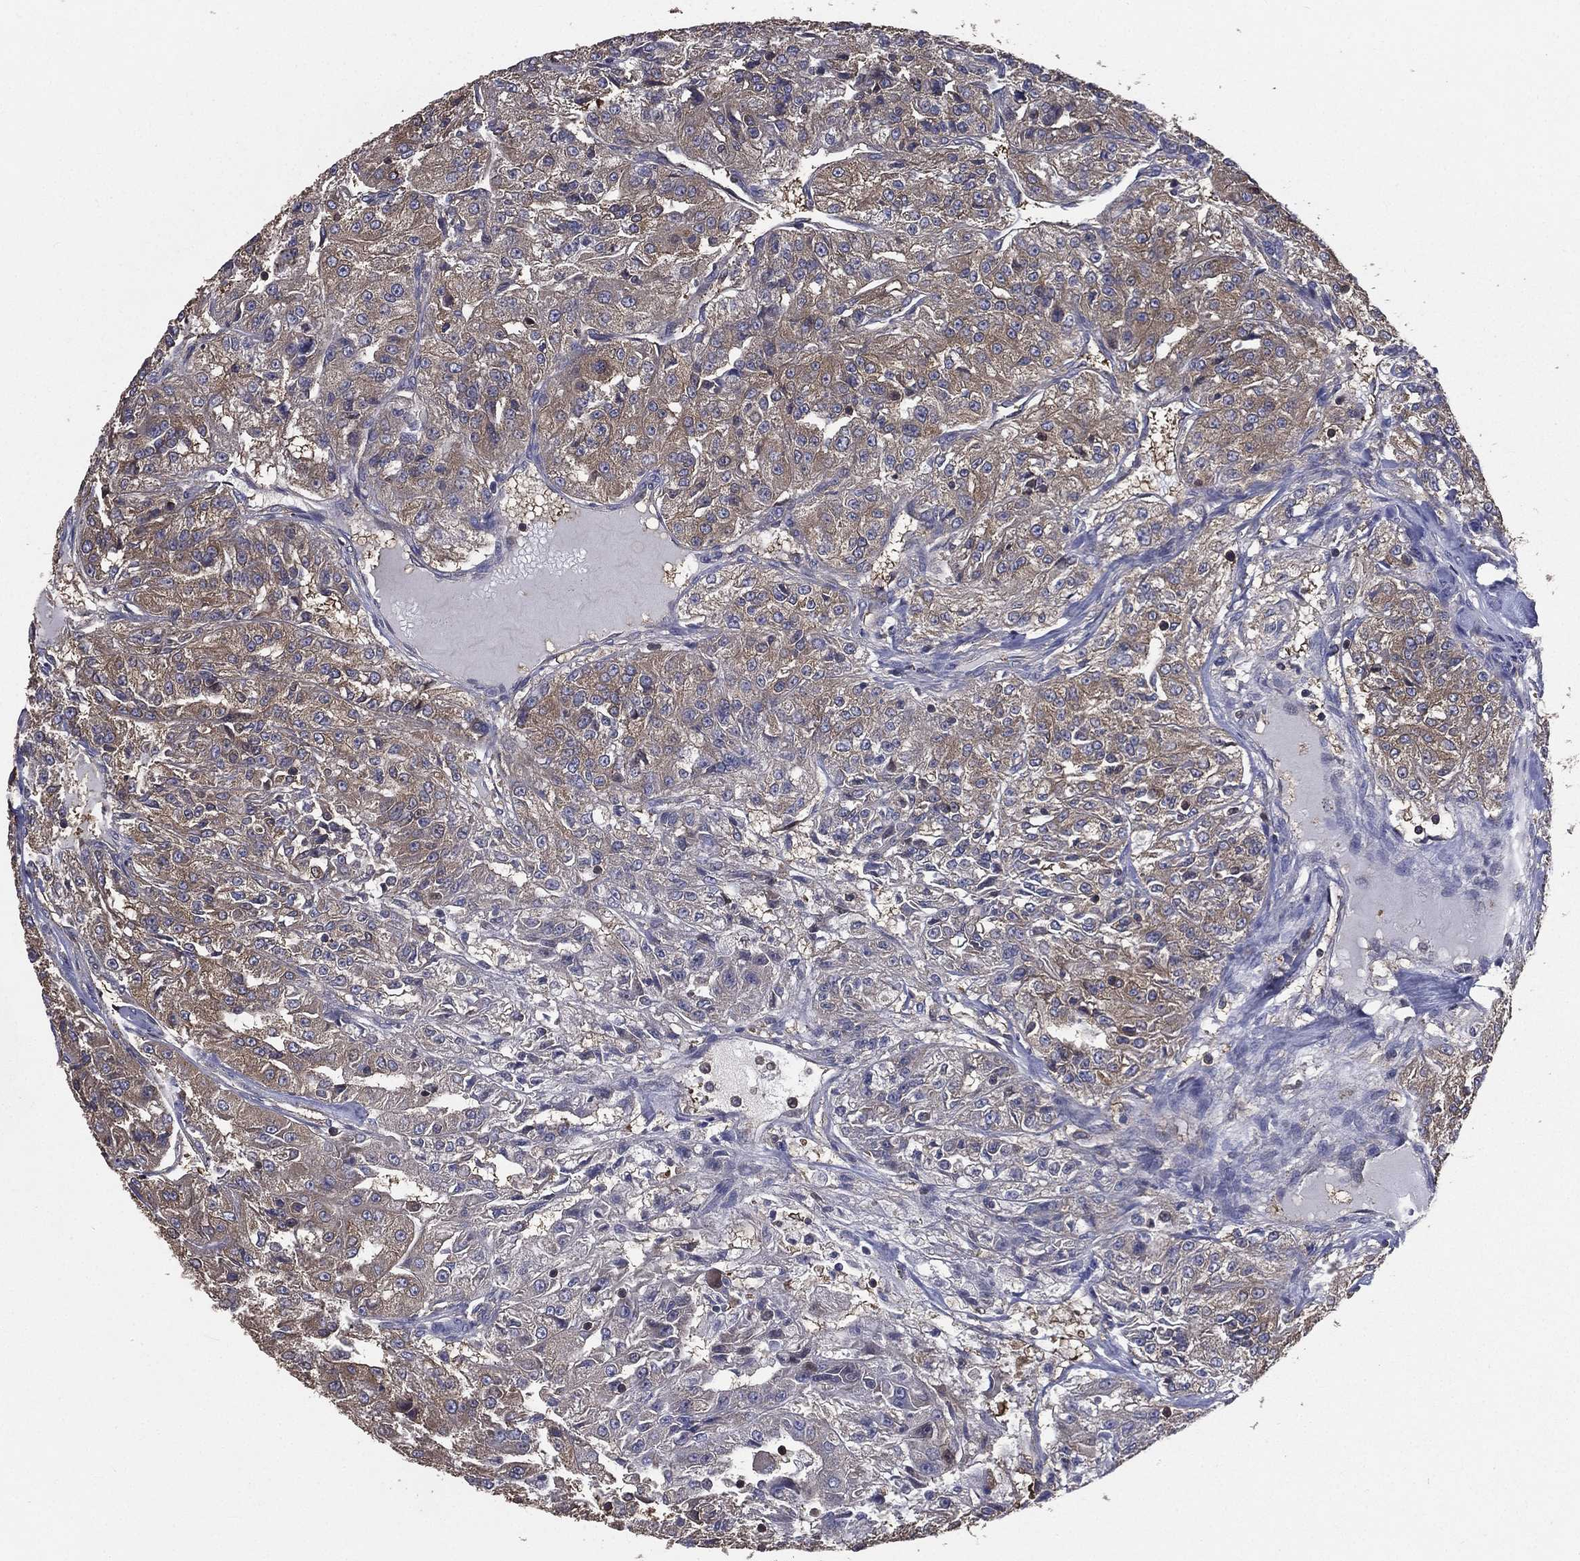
{"staining": {"intensity": "weak", "quantity": "25%-75%", "location": "cytoplasmic/membranous"}, "tissue": "renal cancer", "cell_type": "Tumor cells", "image_type": "cancer", "snomed": [{"axis": "morphology", "description": "Adenocarcinoma, NOS"}, {"axis": "topography", "description": "Kidney"}], "caption": "Immunohistochemical staining of human renal cancer displays low levels of weak cytoplasmic/membranous protein expression in about 25%-75% of tumor cells. (DAB = brown stain, brightfield microscopy at high magnification).", "gene": "SARS1", "patient": {"sex": "female", "age": 63}}